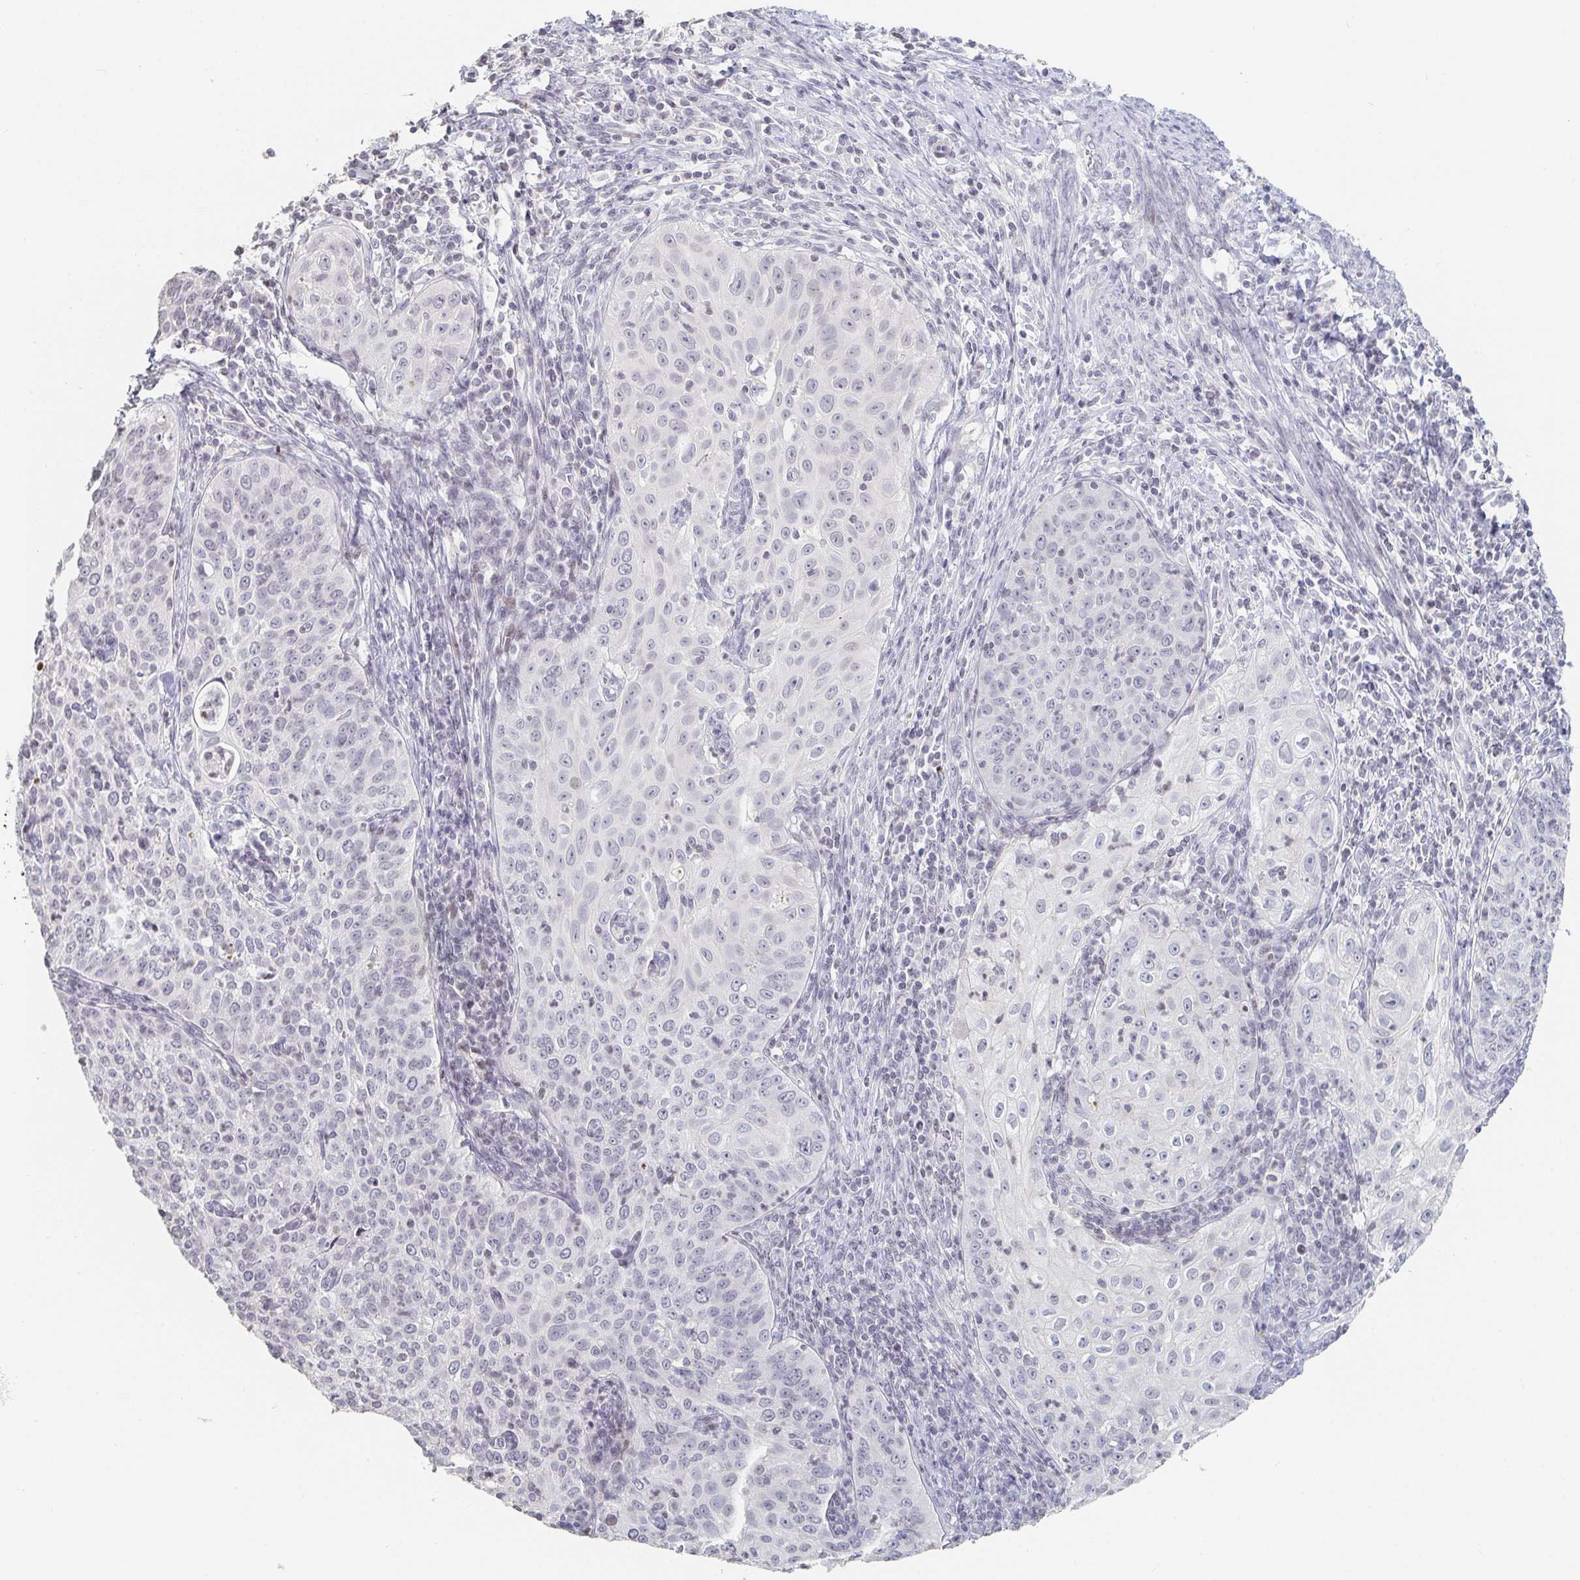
{"staining": {"intensity": "negative", "quantity": "none", "location": "none"}, "tissue": "cervical cancer", "cell_type": "Tumor cells", "image_type": "cancer", "snomed": [{"axis": "morphology", "description": "Squamous cell carcinoma, NOS"}, {"axis": "topography", "description": "Cervix"}], "caption": "Tumor cells are negative for brown protein staining in cervical squamous cell carcinoma.", "gene": "NME9", "patient": {"sex": "female", "age": 30}}